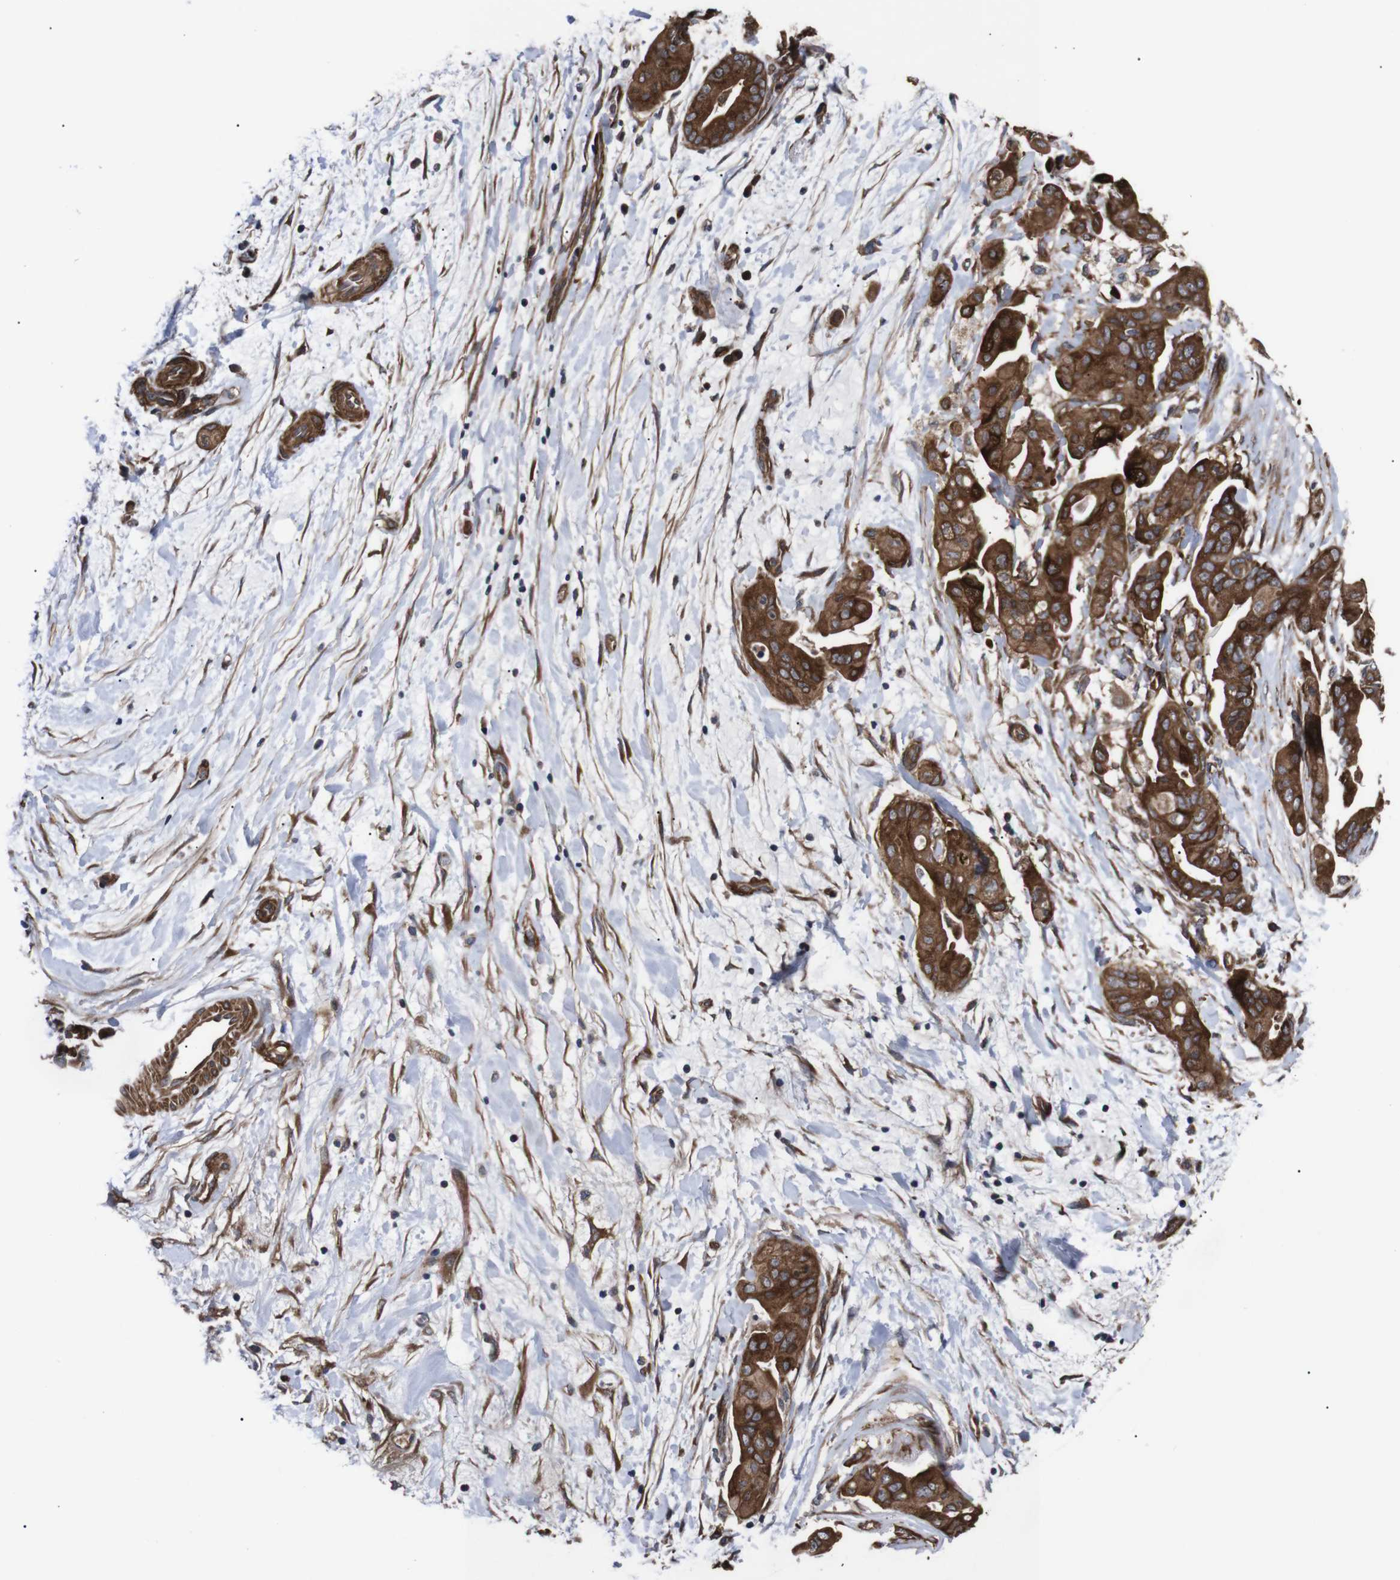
{"staining": {"intensity": "strong", "quantity": ">75%", "location": "cytoplasmic/membranous"}, "tissue": "pancreatic cancer", "cell_type": "Tumor cells", "image_type": "cancer", "snomed": [{"axis": "morphology", "description": "Adenocarcinoma, NOS"}, {"axis": "topography", "description": "Pancreas"}], "caption": "Adenocarcinoma (pancreatic) was stained to show a protein in brown. There is high levels of strong cytoplasmic/membranous staining in about >75% of tumor cells.", "gene": "PAWR", "patient": {"sex": "female", "age": 75}}